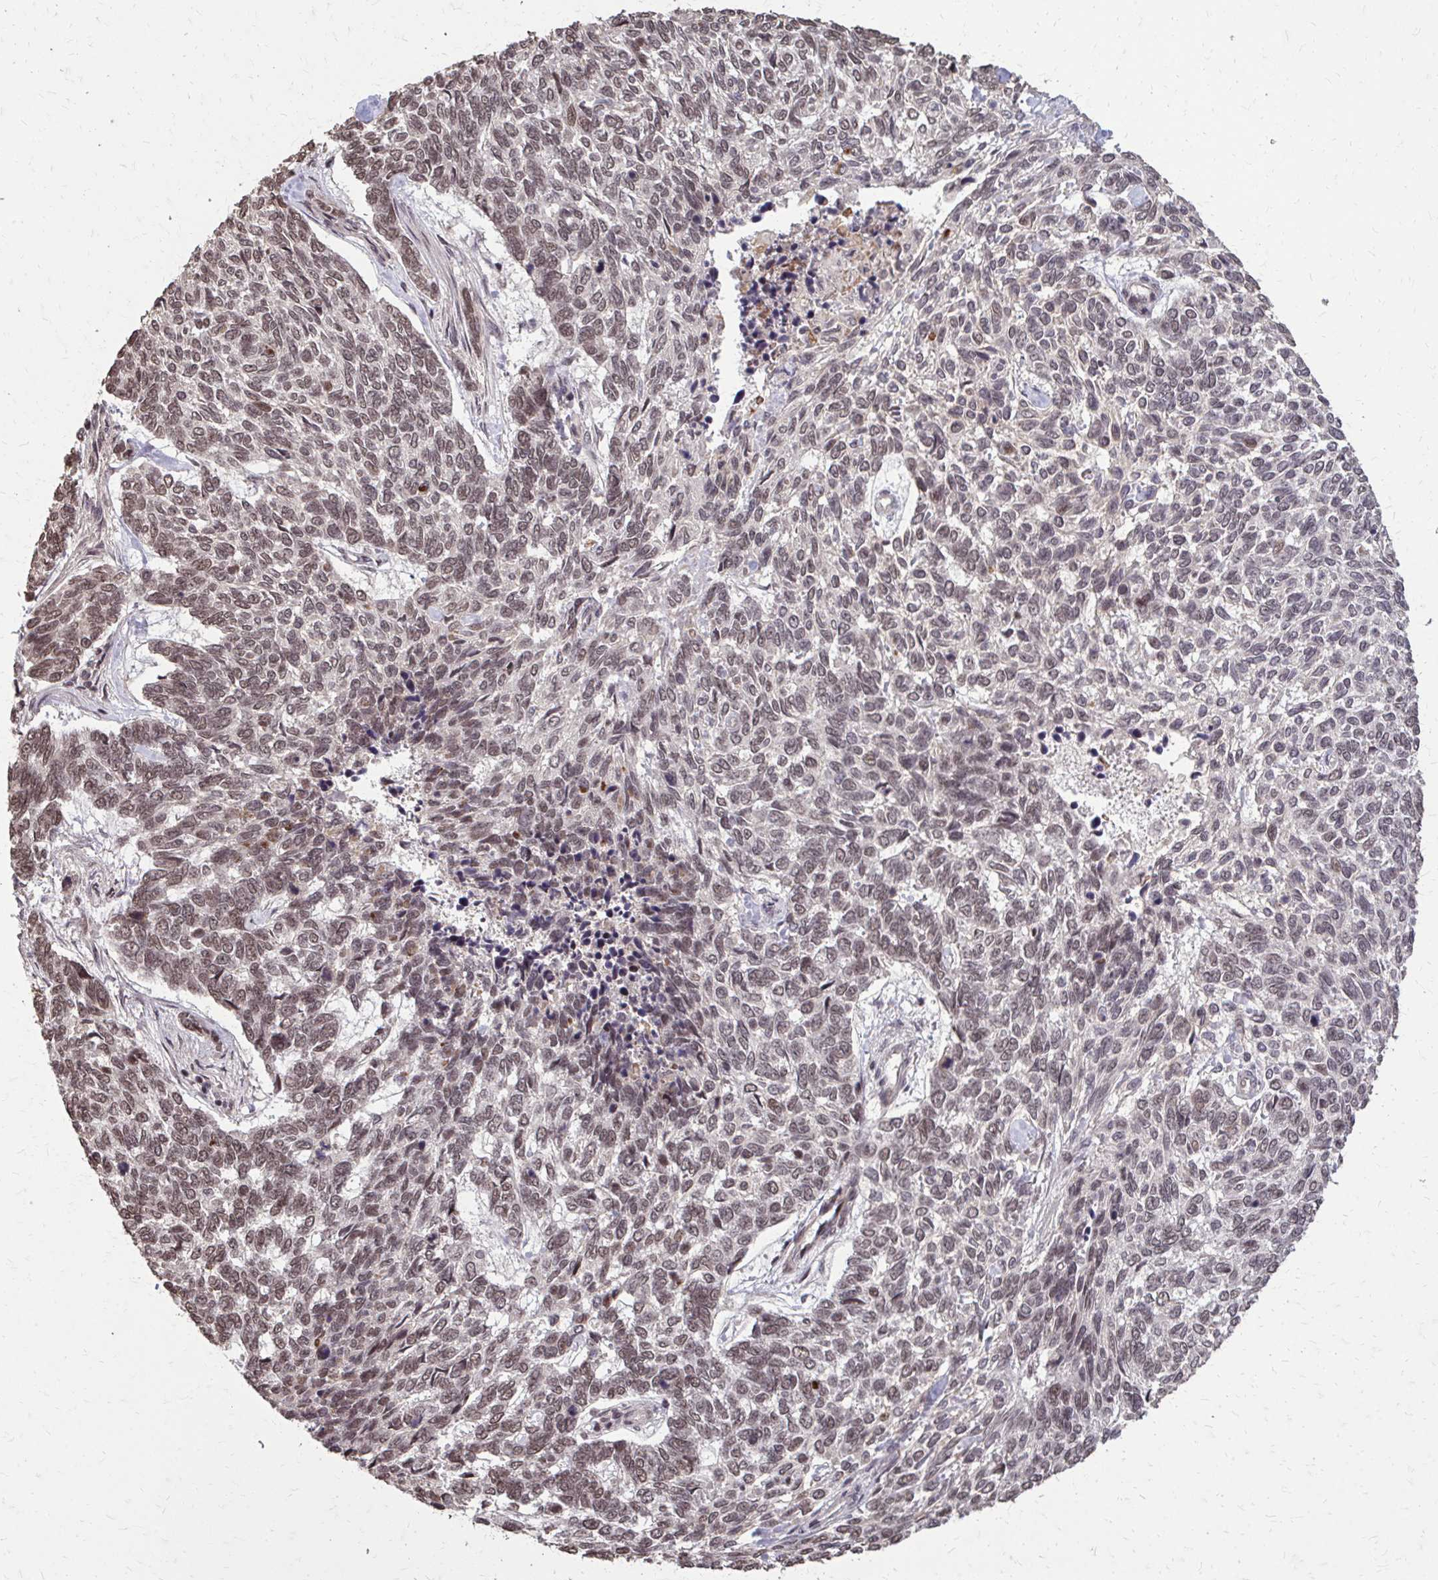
{"staining": {"intensity": "moderate", "quantity": ">75%", "location": "nuclear"}, "tissue": "skin cancer", "cell_type": "Tumor cells", "image_type": "cancer", "snomed": [{"axis": "morphology", "description": "Basal cell carcinoma"}, {"axis": "topography", "description": "Skin"}], "caption": "Skin cancer (basal cell carcinoma) tissue exhibits moderate nuclear positivity in about >75% of tumor cells The staining is performed using DAB brown chromogen to label protein expression. The nuclei are counter-stained blue using hematoxylin.", "gene": "SS18", "patient": {"sex": "female", "age": 65}}